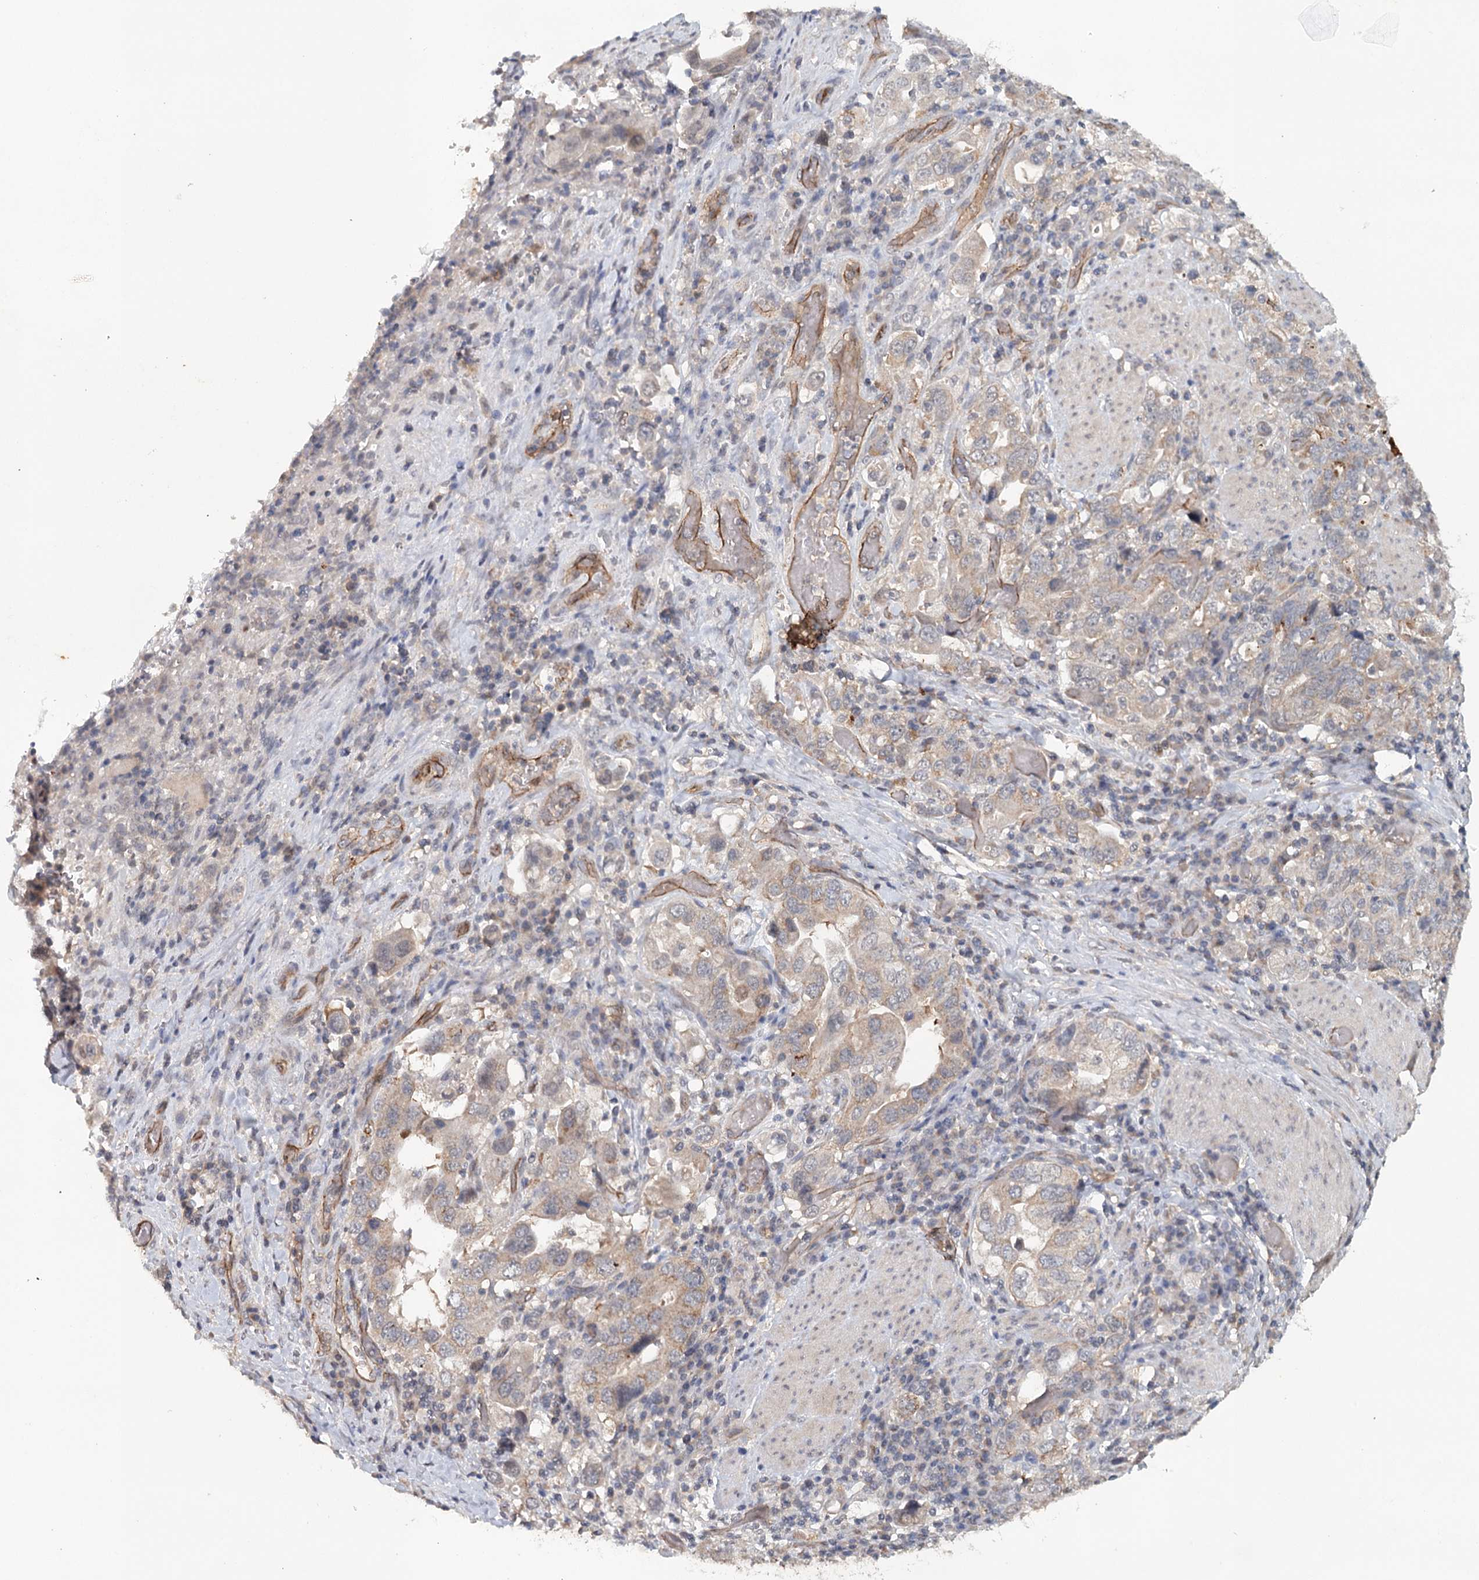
{"staining": {"intensity": "weak", "quantity": "25%-75%", "location": "cytoplasmic/membranous"}, "tissue": "stomach cancer", "cell_type": "Tumor cells", "image_type": "cancer", "snomed": [{"axis": "morphology", "description": "Adenocarcinoma, NOS"}, {"axis": "topography", "description": "Stomach, upper"}], "caption": "About 25%-75% of tumor cells in human stomach adenocarcinoma reveal weak cytoplasmic/membranous protein positivity as visualized by brown immunohistochemical staining.", "gene": "SYNPO", "patient": {"sex": "male", "age": 62}}